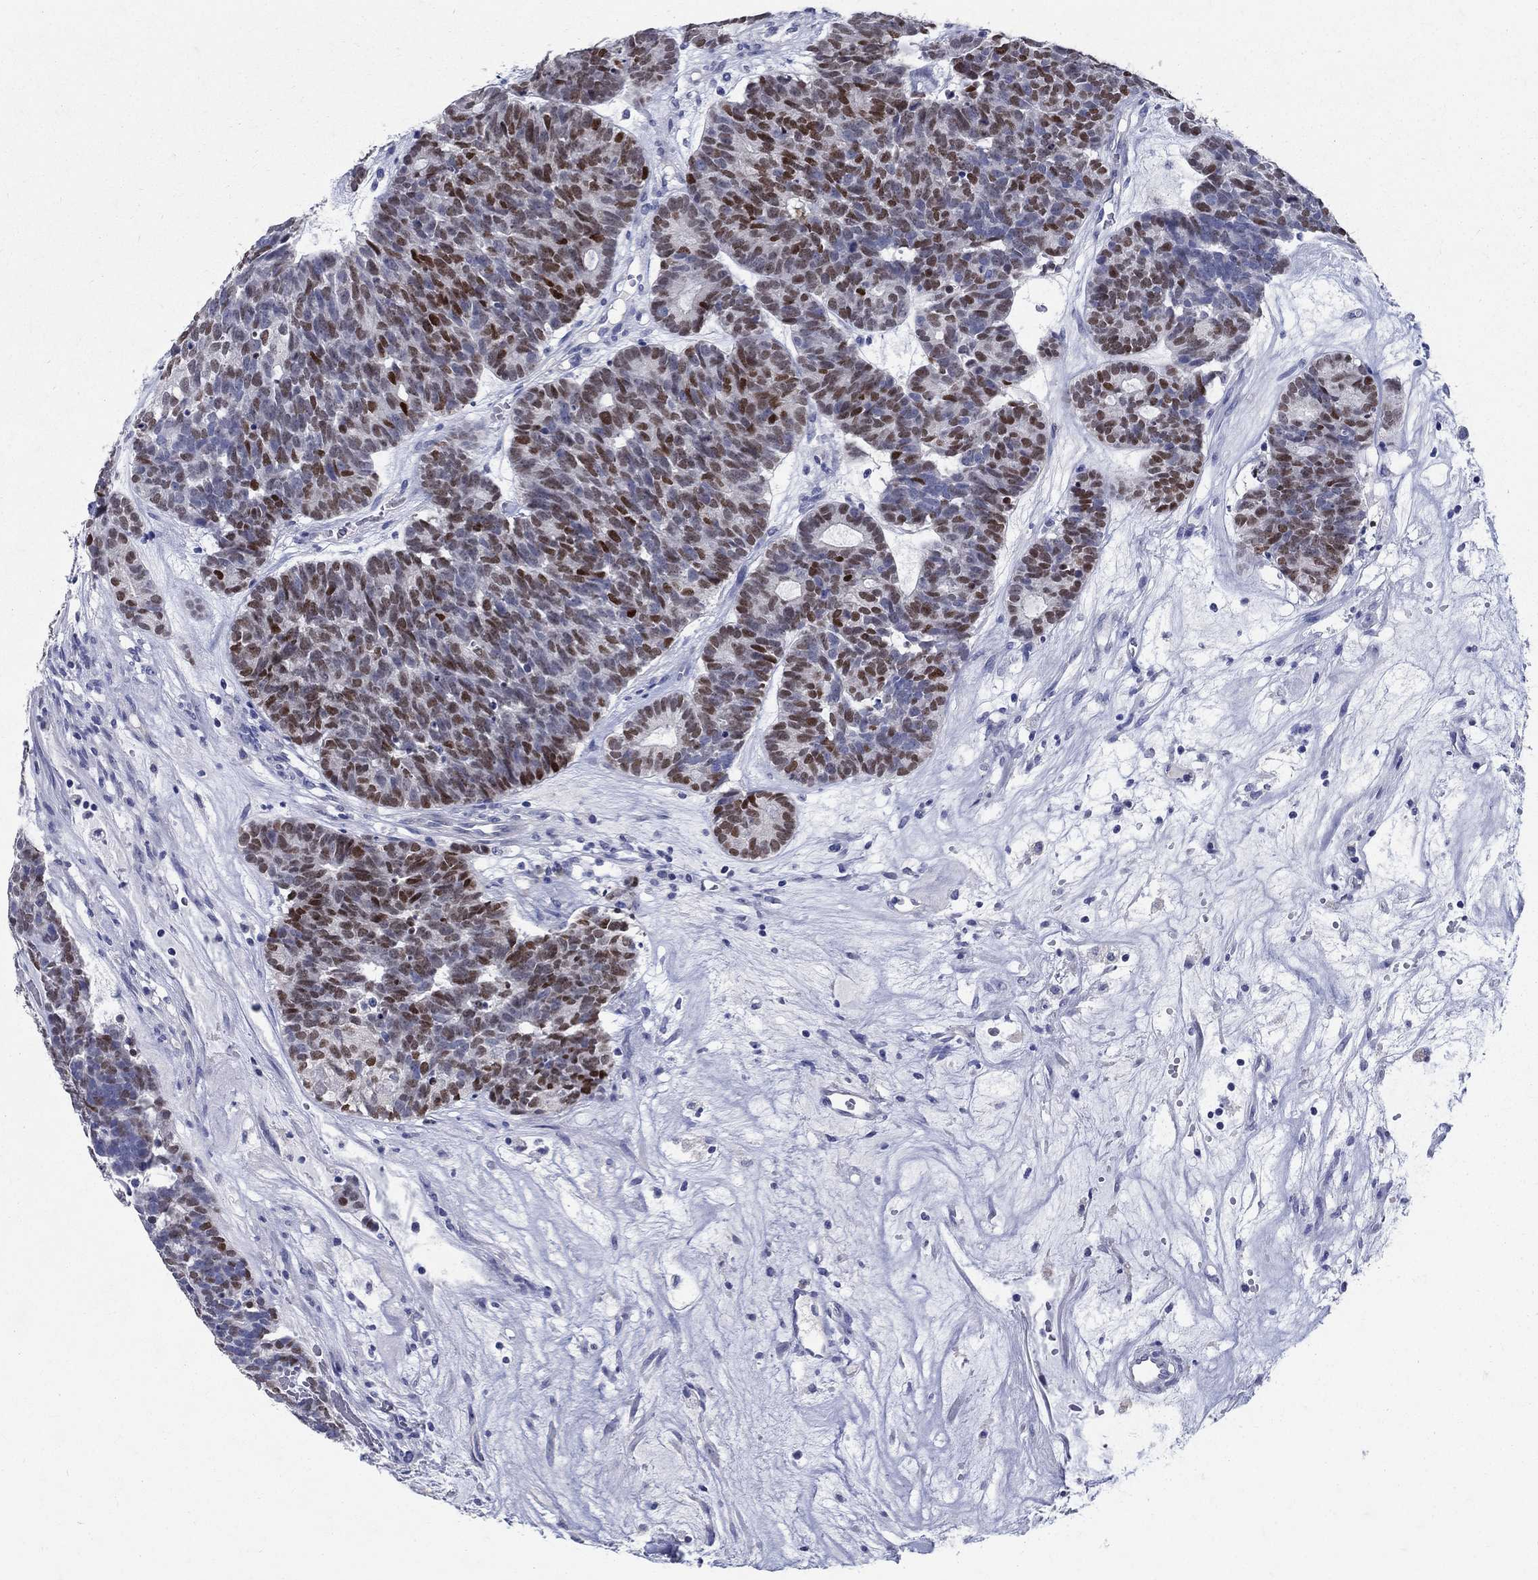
{"staining": {"intensity": "strong", "quantity": "25%-75%", "location": "nuclear"}, "tissue": "head and neck cancer", "cell_type": "Tumor cells", "image_type": "cancer", "snomed": [{"axis": "morphology", "description": "Adenocarcinoma, NOS"}, {"axis": "topography", "description": "Head-Neck"}], "caption": "Protein expression analysis of human head and neck cancer (adenocarcinoma) reveals strong nuclear positivity in about 25%-75% of tumor cells. (Brightfield microscopy of DAB IHC at high magnification).", "gene": "SOX2", "patient": {"sex": "female", "age": 81}}